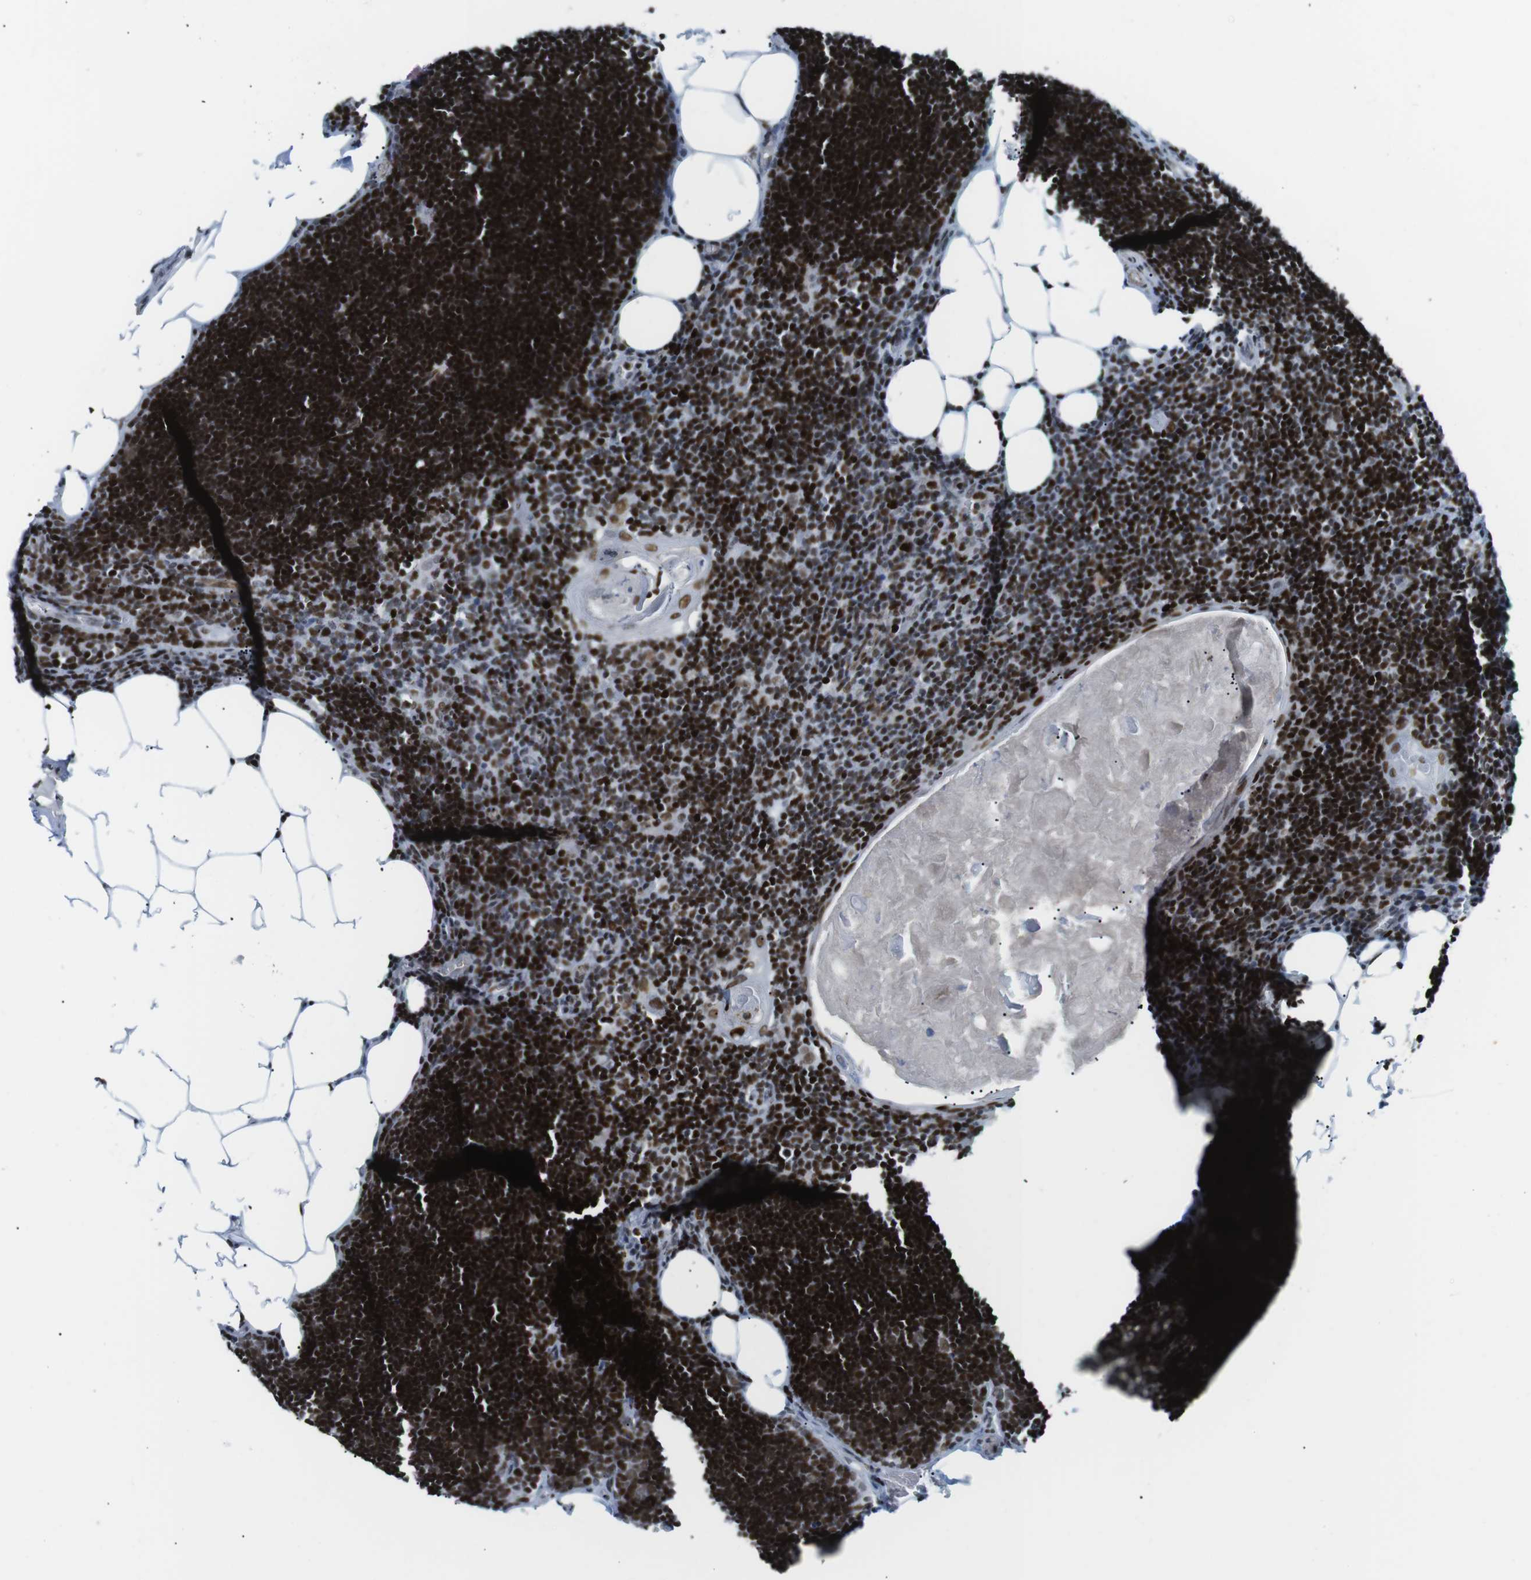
{"staining": {"intensity": "strong", "quantity": ">75%", "location": "nuclear"}, "tissue": "lymph node", "cell_type": "Germinal center cells", "image_type": "normal", "snomed": [{"axis": "morphology", "description": "Normal tissue, NOS"}, {"axis": "topography", "description": "Lymph node"}], "caption": "DAB immunohistochemical staining of benign lymph node demonstrates strong nuclear protein expression in about >75% of germinal center cells. (Brightfield microscopy of DAB IHC at high magnification).", "gene": "ARID1A", "patient": {"sex": "male", "age": 33}}